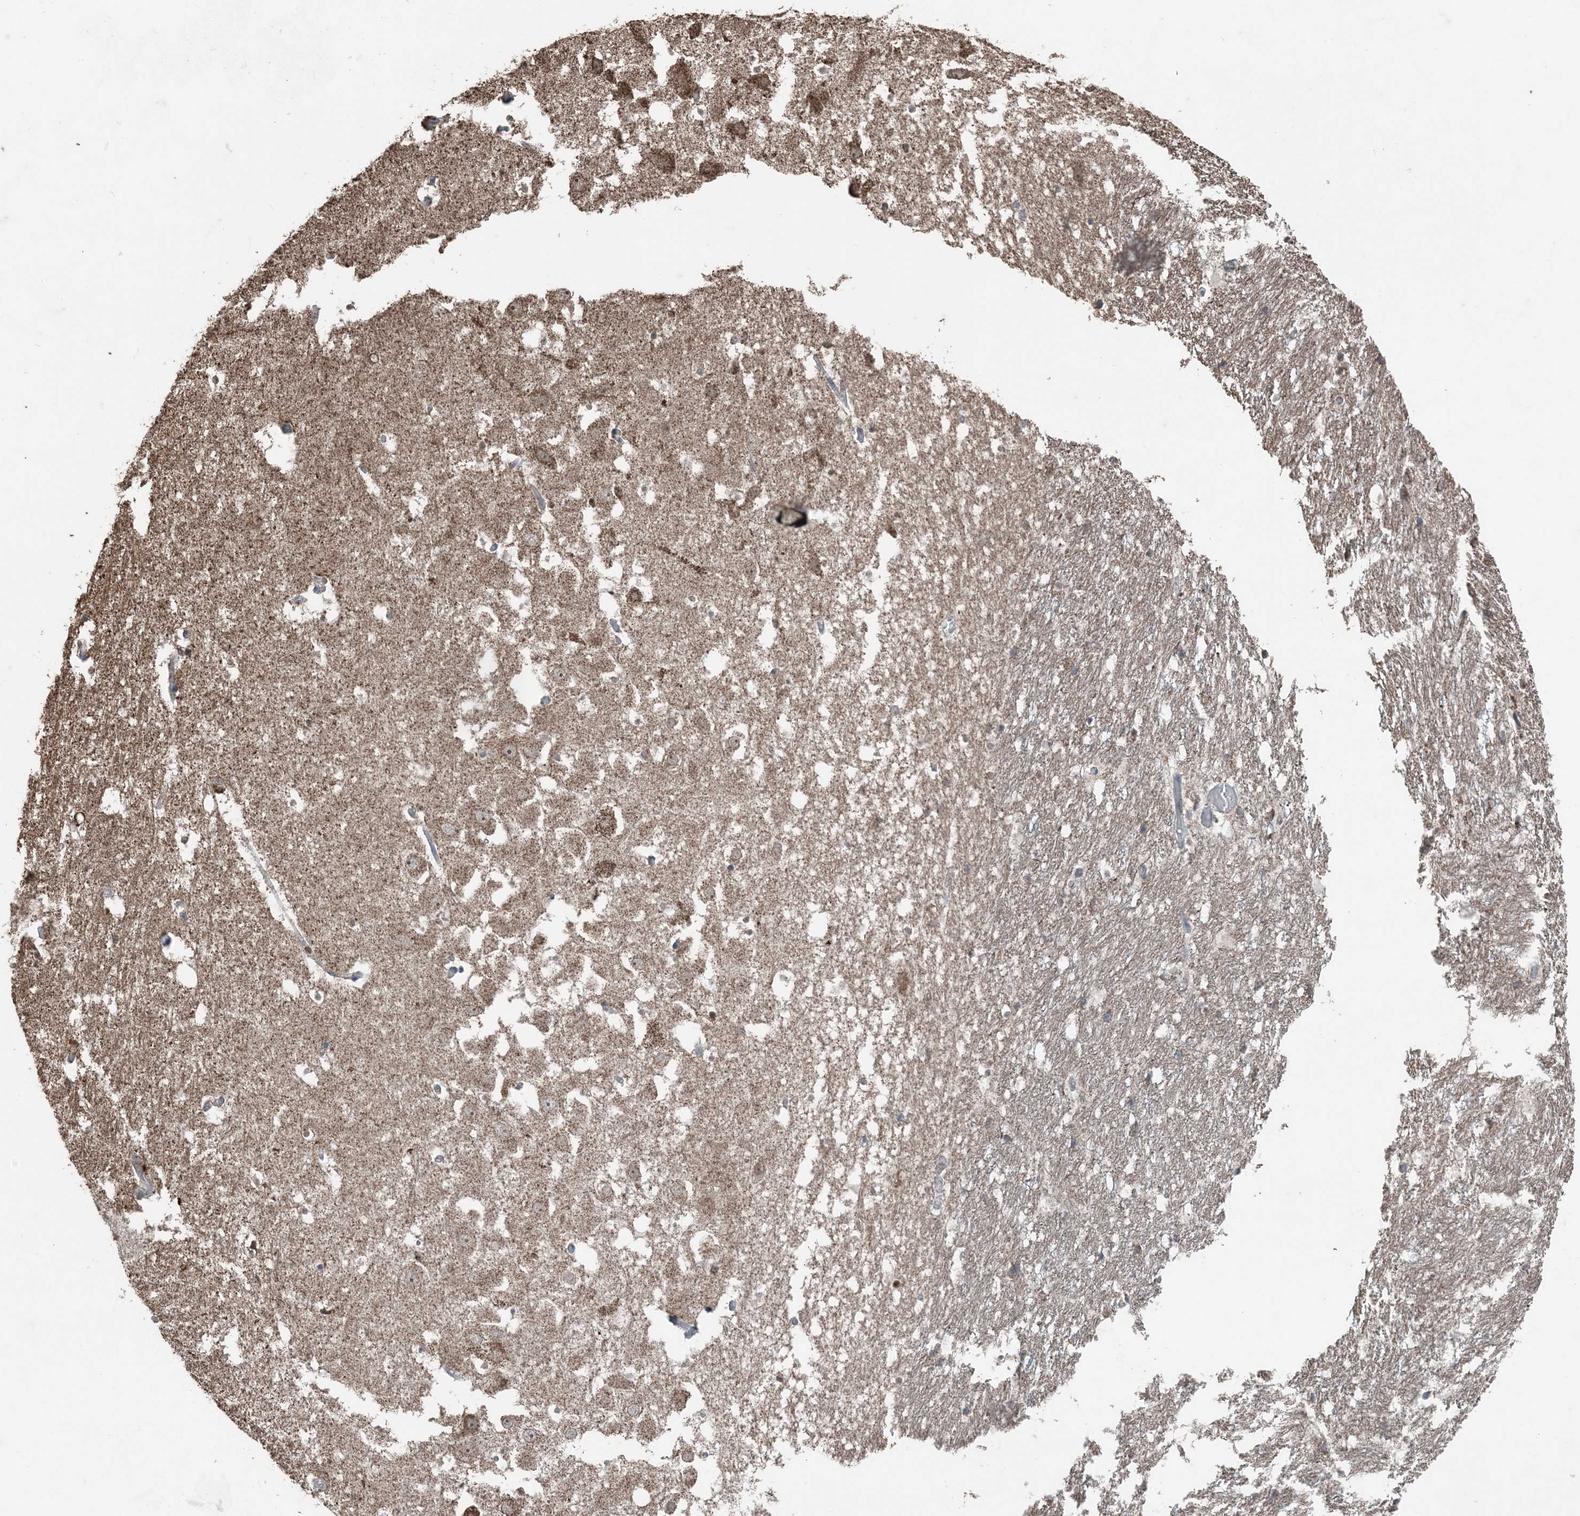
{"staining": {"intensity": "moderate", "quantity": "<25%", "location": "cytoplasmic/membranous,nuclear"}, "tissue": "hippocampus", "cell_type": "Glial cells", "image_type": "normal", "snomed": [{"axis": "morphology", "description": "Normal tissue, NOS"}, {"axis": "topography", "description": "Hippocampus"}], "caption": "DAB immunohistochemical staining of benign human hippocampus shows moderate cytoplasmic/membranous,nuclear protein expression in about <25% of glial cells.", "gene": "GNL1", "patient": {"sex": "female", "age": 52}}